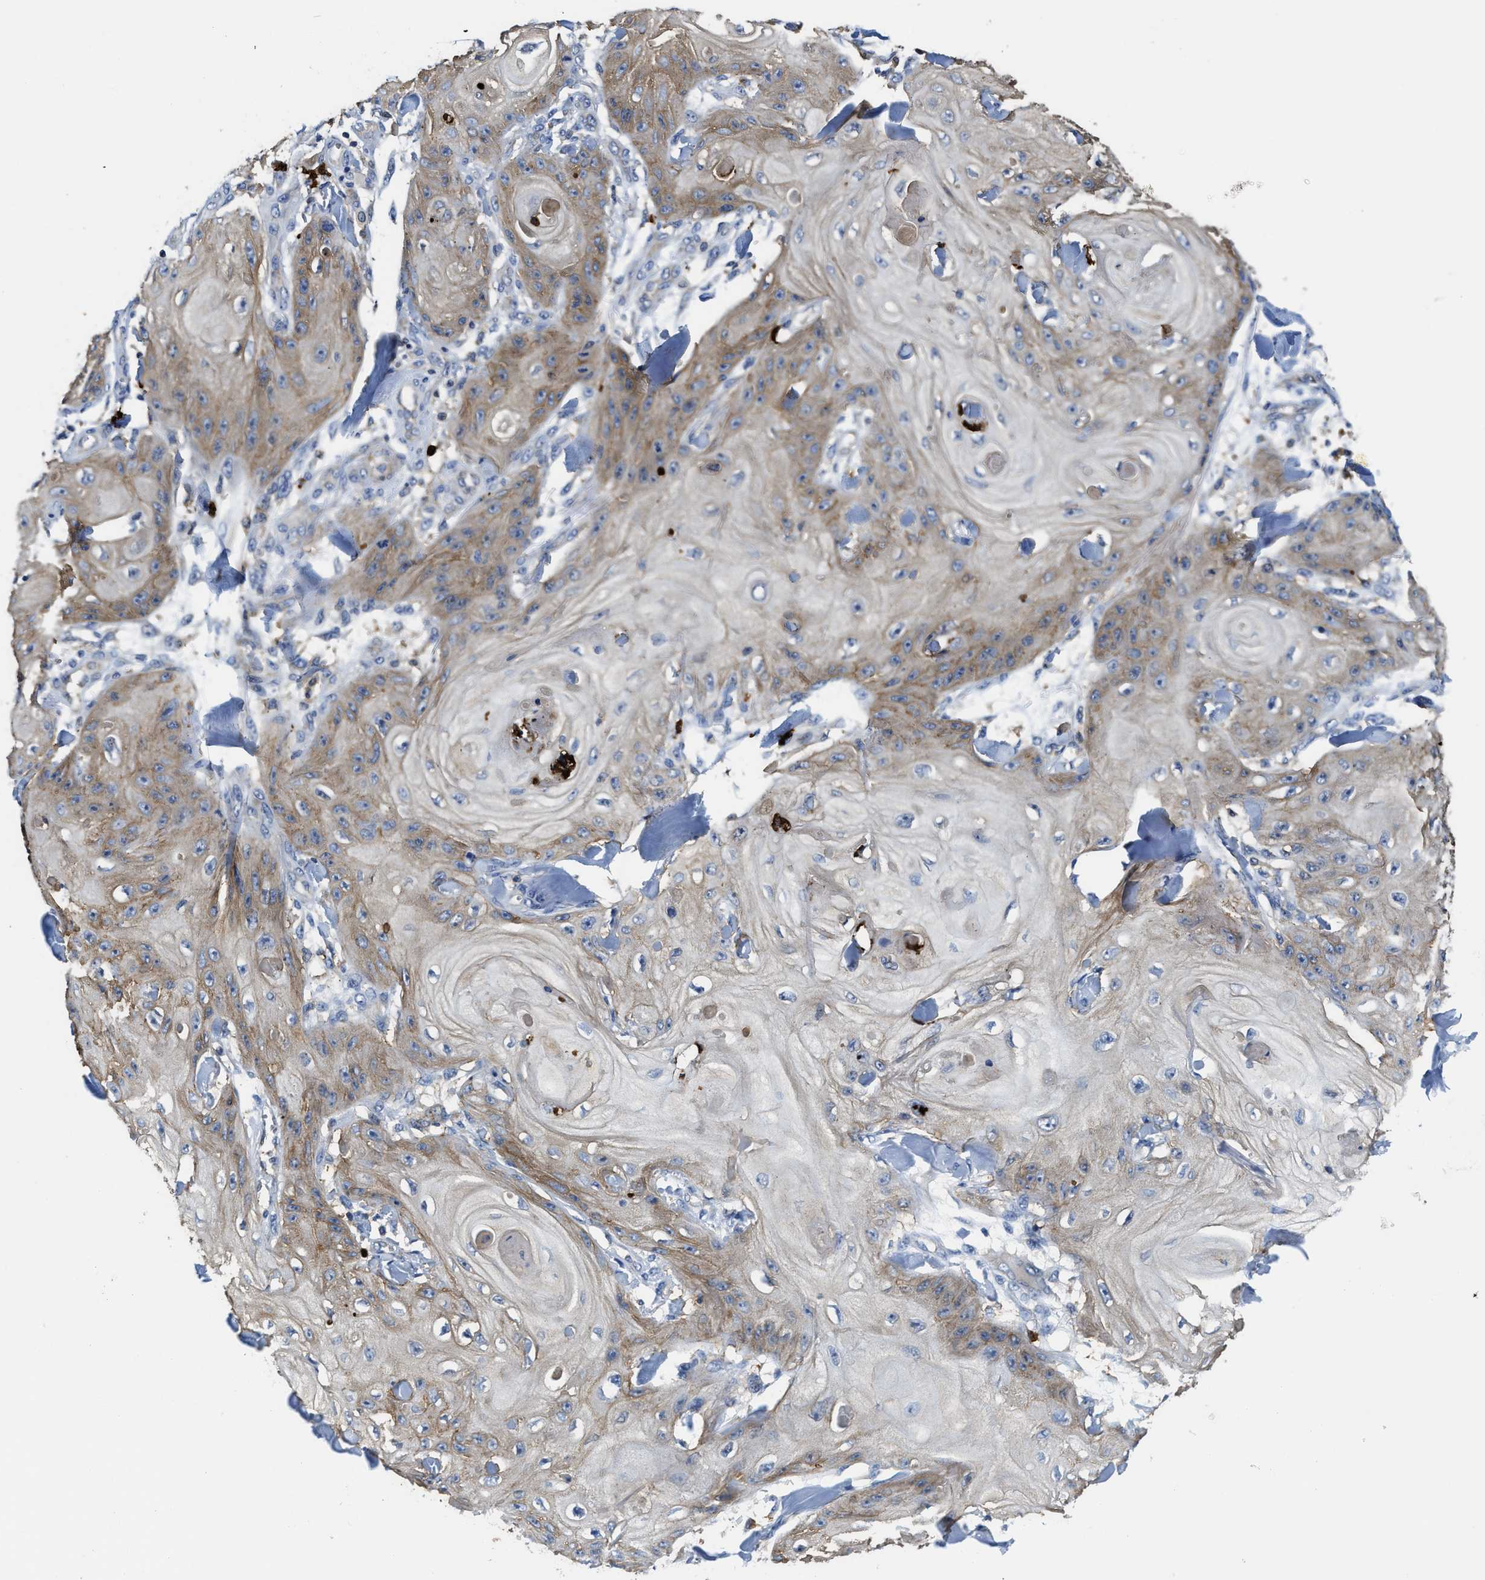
{"staining": {"intensity": "moderate", "quantity": "<25%", "location": "cytoplasmic/membranous"}, "tissue": "skin cancer", "cell_type": "Tumor cells", "image_type": "cancer", "snomed": [{"axis": "morphology", "description": "Squamous cell carcinoma, NOS"}, {"axis": "topography", "description": "Skin"}], "caption": "Immunohistochemistry (IHC) (DAB (3,3'-diaminobenzidine)) staining of skin cancer shows moderate cytoplasmic/membranous protein expression in approximately <25% of tumor cells.", "gene": "TRAF6", "patient": {"sex": "male", "age": 74}}